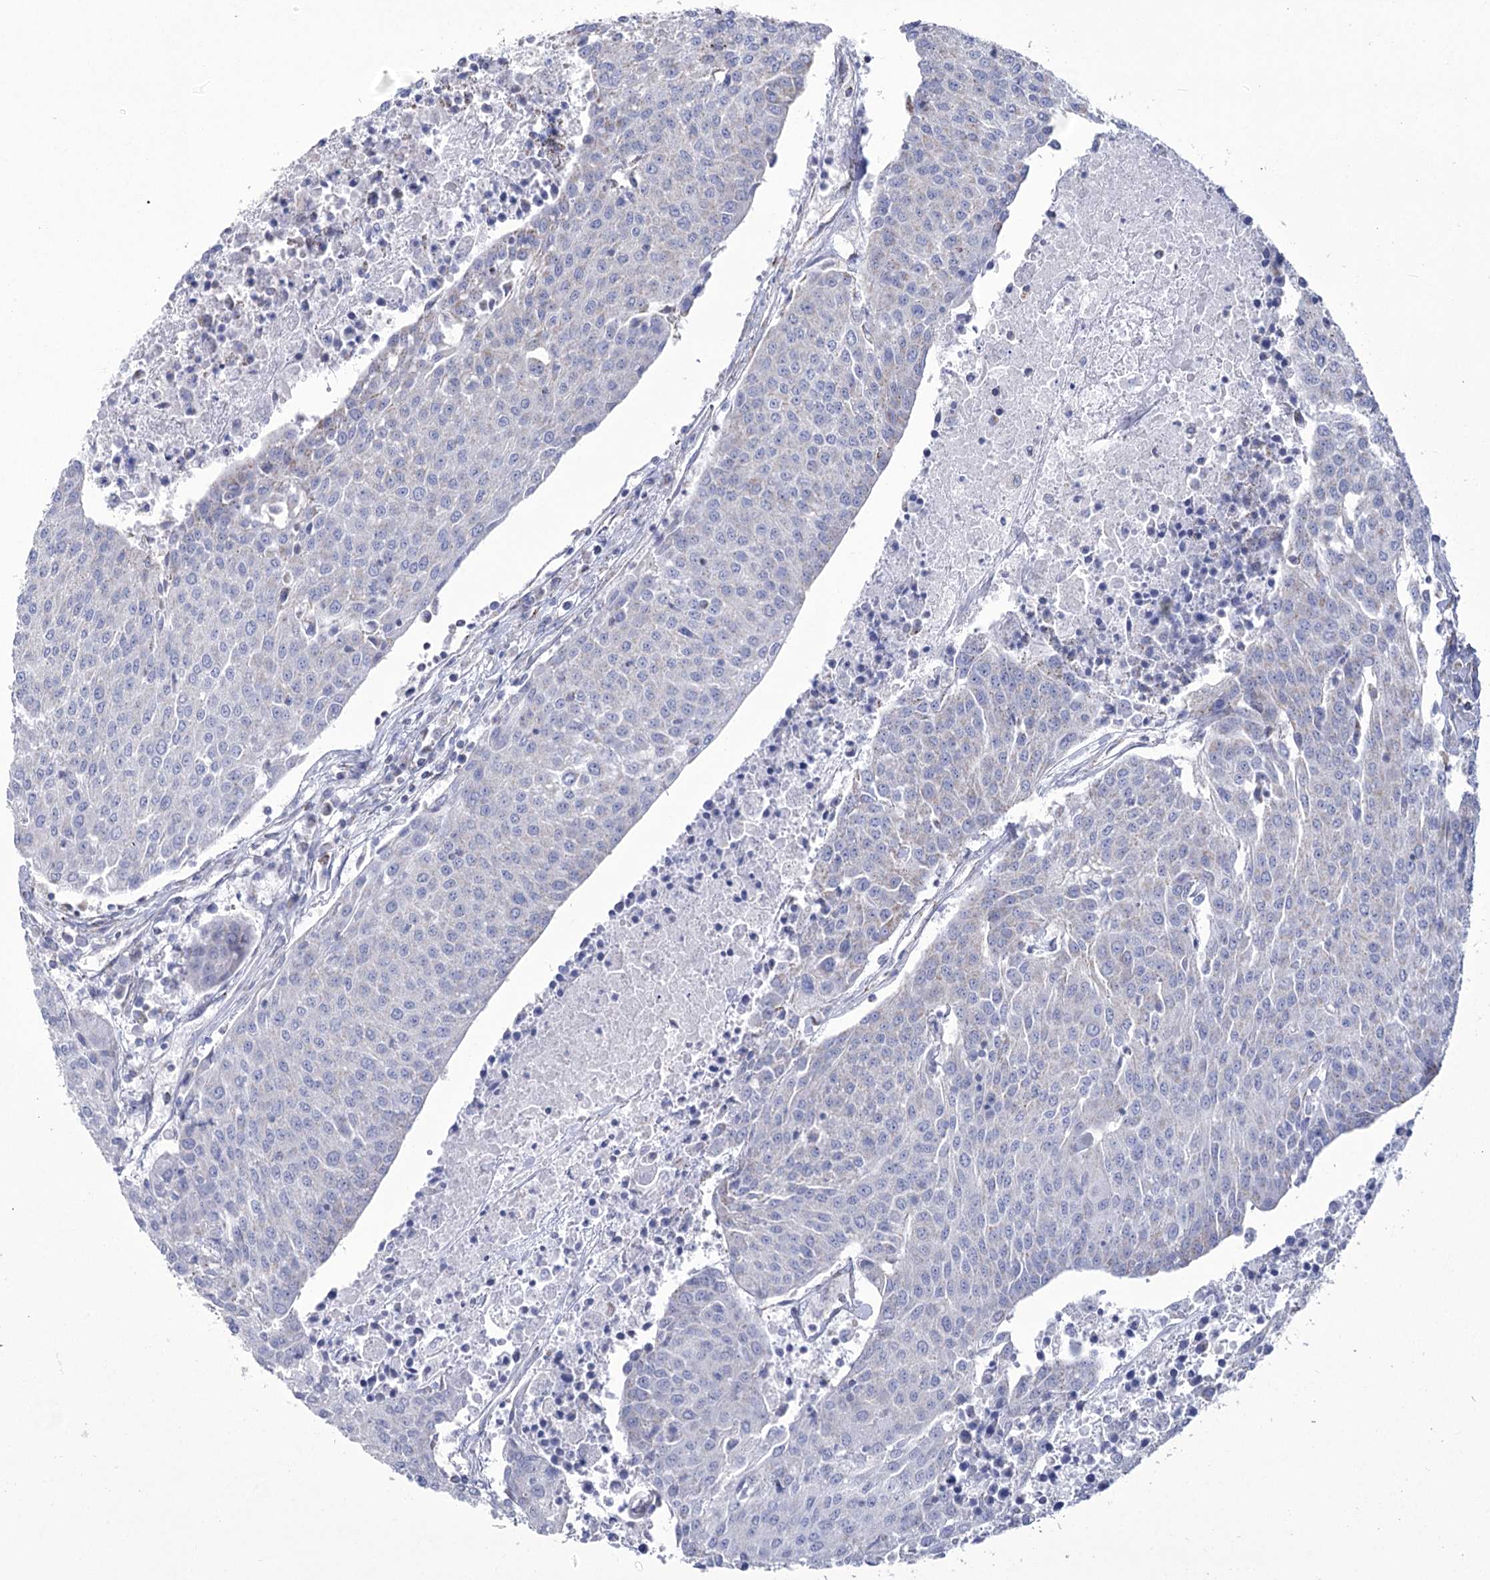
{"staining": {"intensity": "negative", "quantity": "none", "location": "none"}, "tissue": "urothelial cancer", "cell_type": "Tumor cells", "image_type": "cancer", "snomed": [{"axis": "morphology", "description": "Urothelial carcinoma, High grade"}, {"axis": "topography", "description": "Urinary bladder"}], "caption": "There is no significant expression in tumor cells of urothelial carcinoma (high-grade). Nuclei are stained in blue.", "gene": "PDHB", "patient": {"sex": "female", "age": 85}}